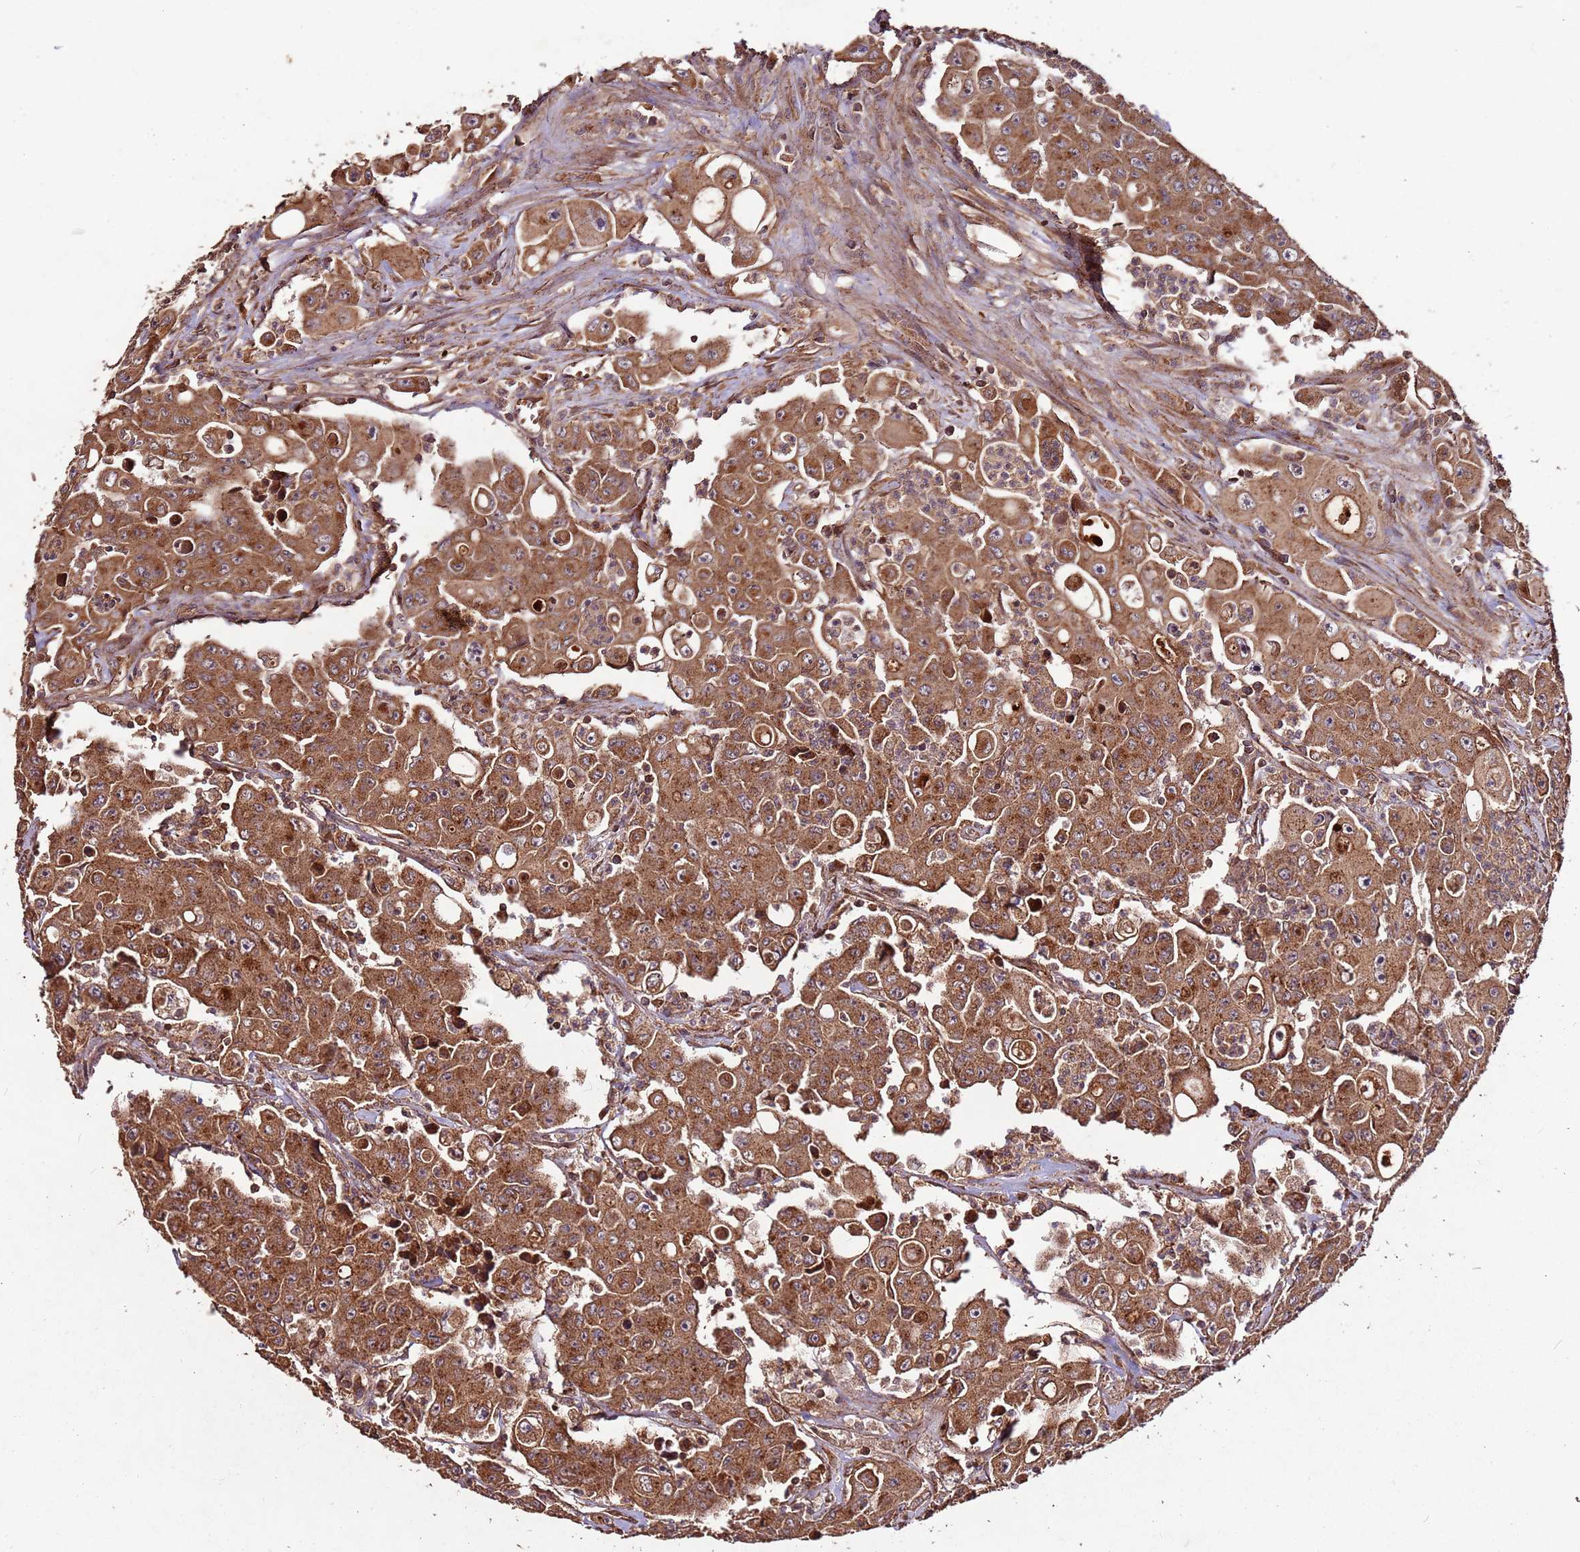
{"staining": {"intensity": "strong", "quantity": ">75%", "location": "cytoplasmic/membranous"}, "tissue": "colorectal cancer", "cell_type": "Tumor cells", "image_type": "cancer", "snomed": [{"axis": "morphology", "description": "Adenocarcinoma, NOS"}, {"axis": "topography", "description": "Colon"}], "caption": "Strong cytoplasmic/membranous positivity is present in about >75% of tumor cells in adenocarcinoma (colorectal). (DAB IHC with brightfield microscopy, high magnification).", "gene": "FAM186A", "patient": {"sex": "male", "age": 51}}